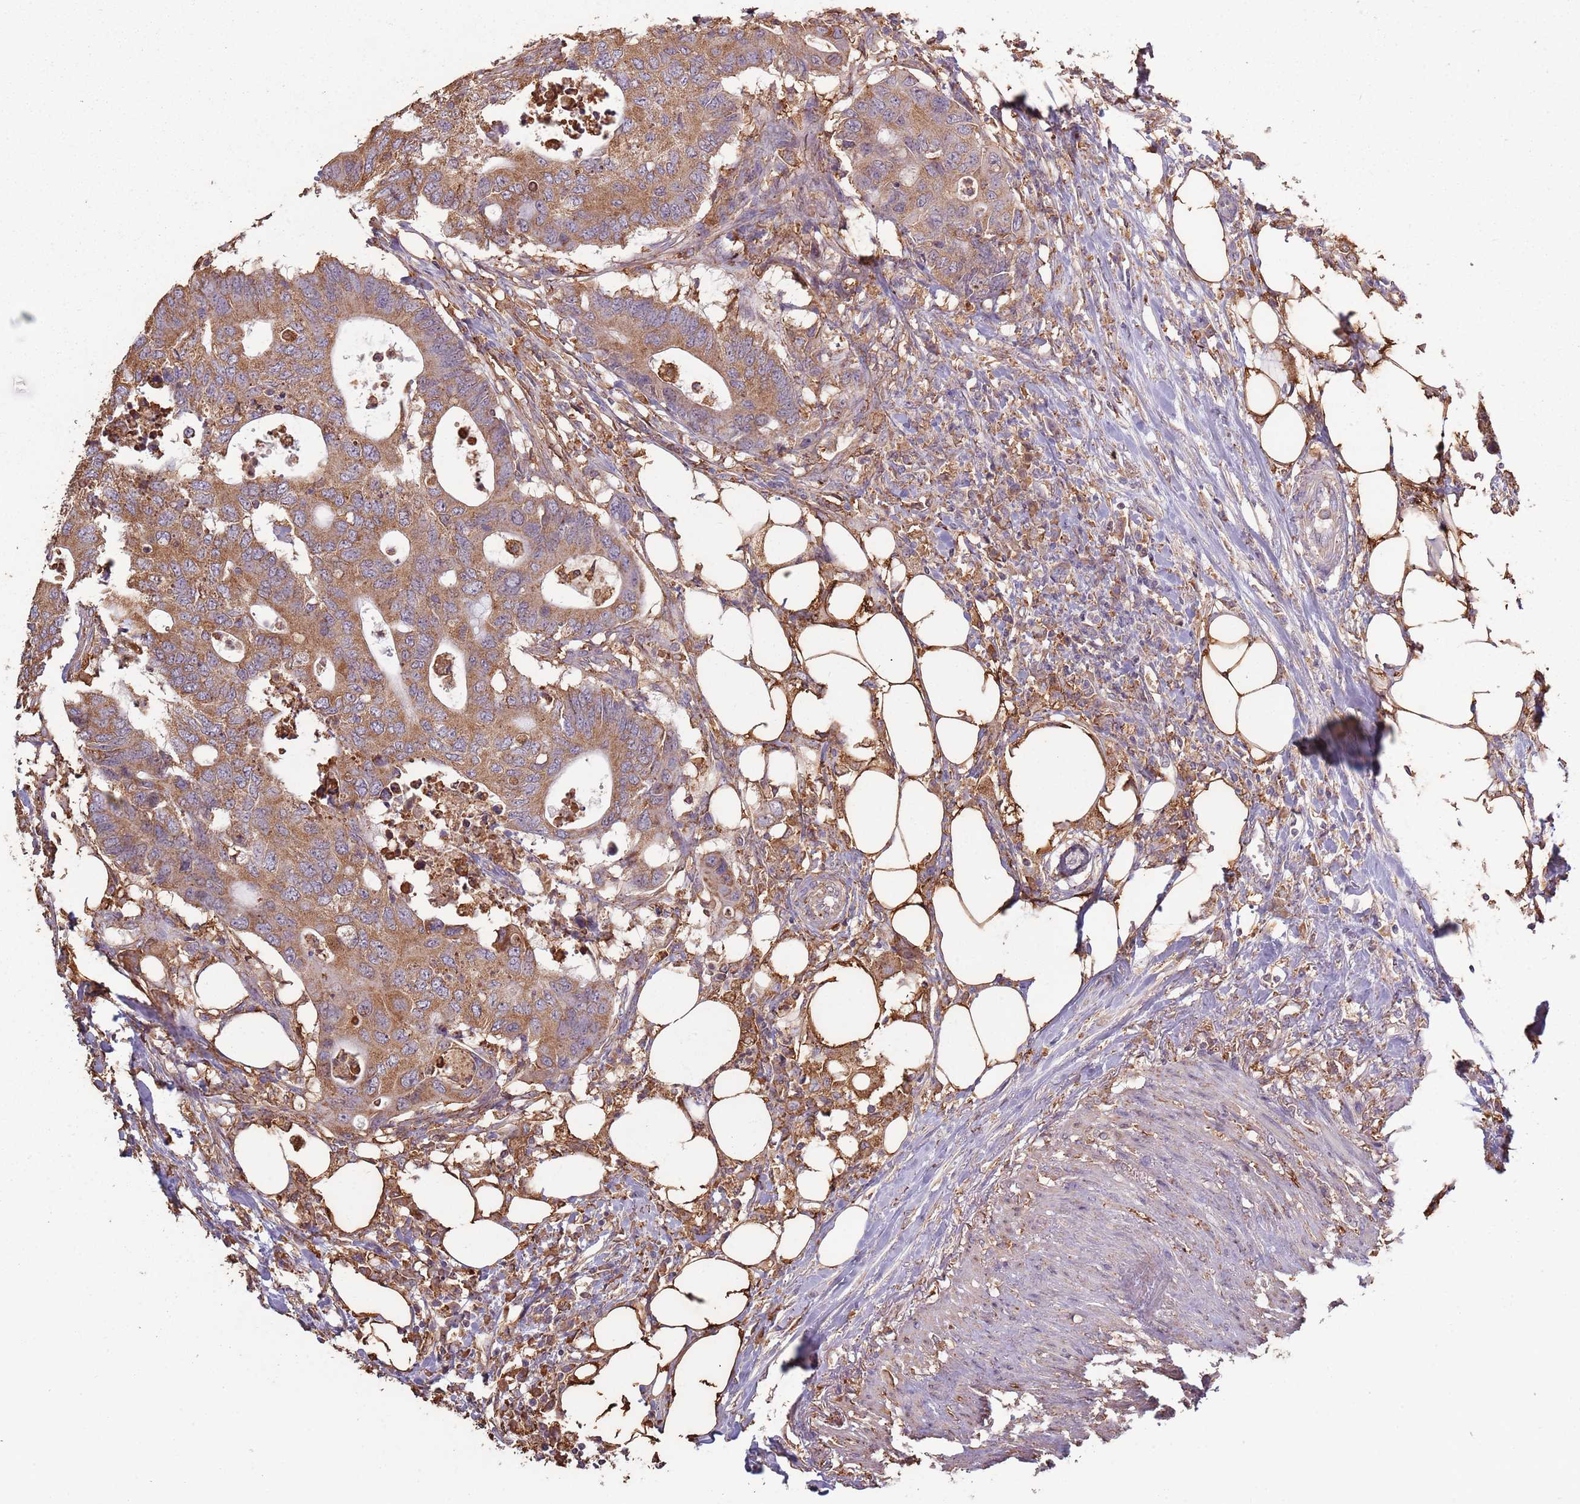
{"staining": {"intensity": "moderate", "quantity": ">75%", "location": "cytoplasmic/membranous"}, "tissue": "colorectal cancer", "cell_type": "Tumor cells", "image_type": "cancer", "snomed": [{"axis": "morphology", "description": "Adenocarcinoma, NOS"}, {"axis": "topography", "description": "Colon"}], "caption": "Protein staining exhibits moderate cytoplasmic/membranous staining in about >75% of tumor cells in colorectal cancer (adenocarcinoma). (brown staining indicates protein expression, while blue staining denotes nuclei).", "gene": "ATOSB", "patient": {"sex": "male", "age": 71}}